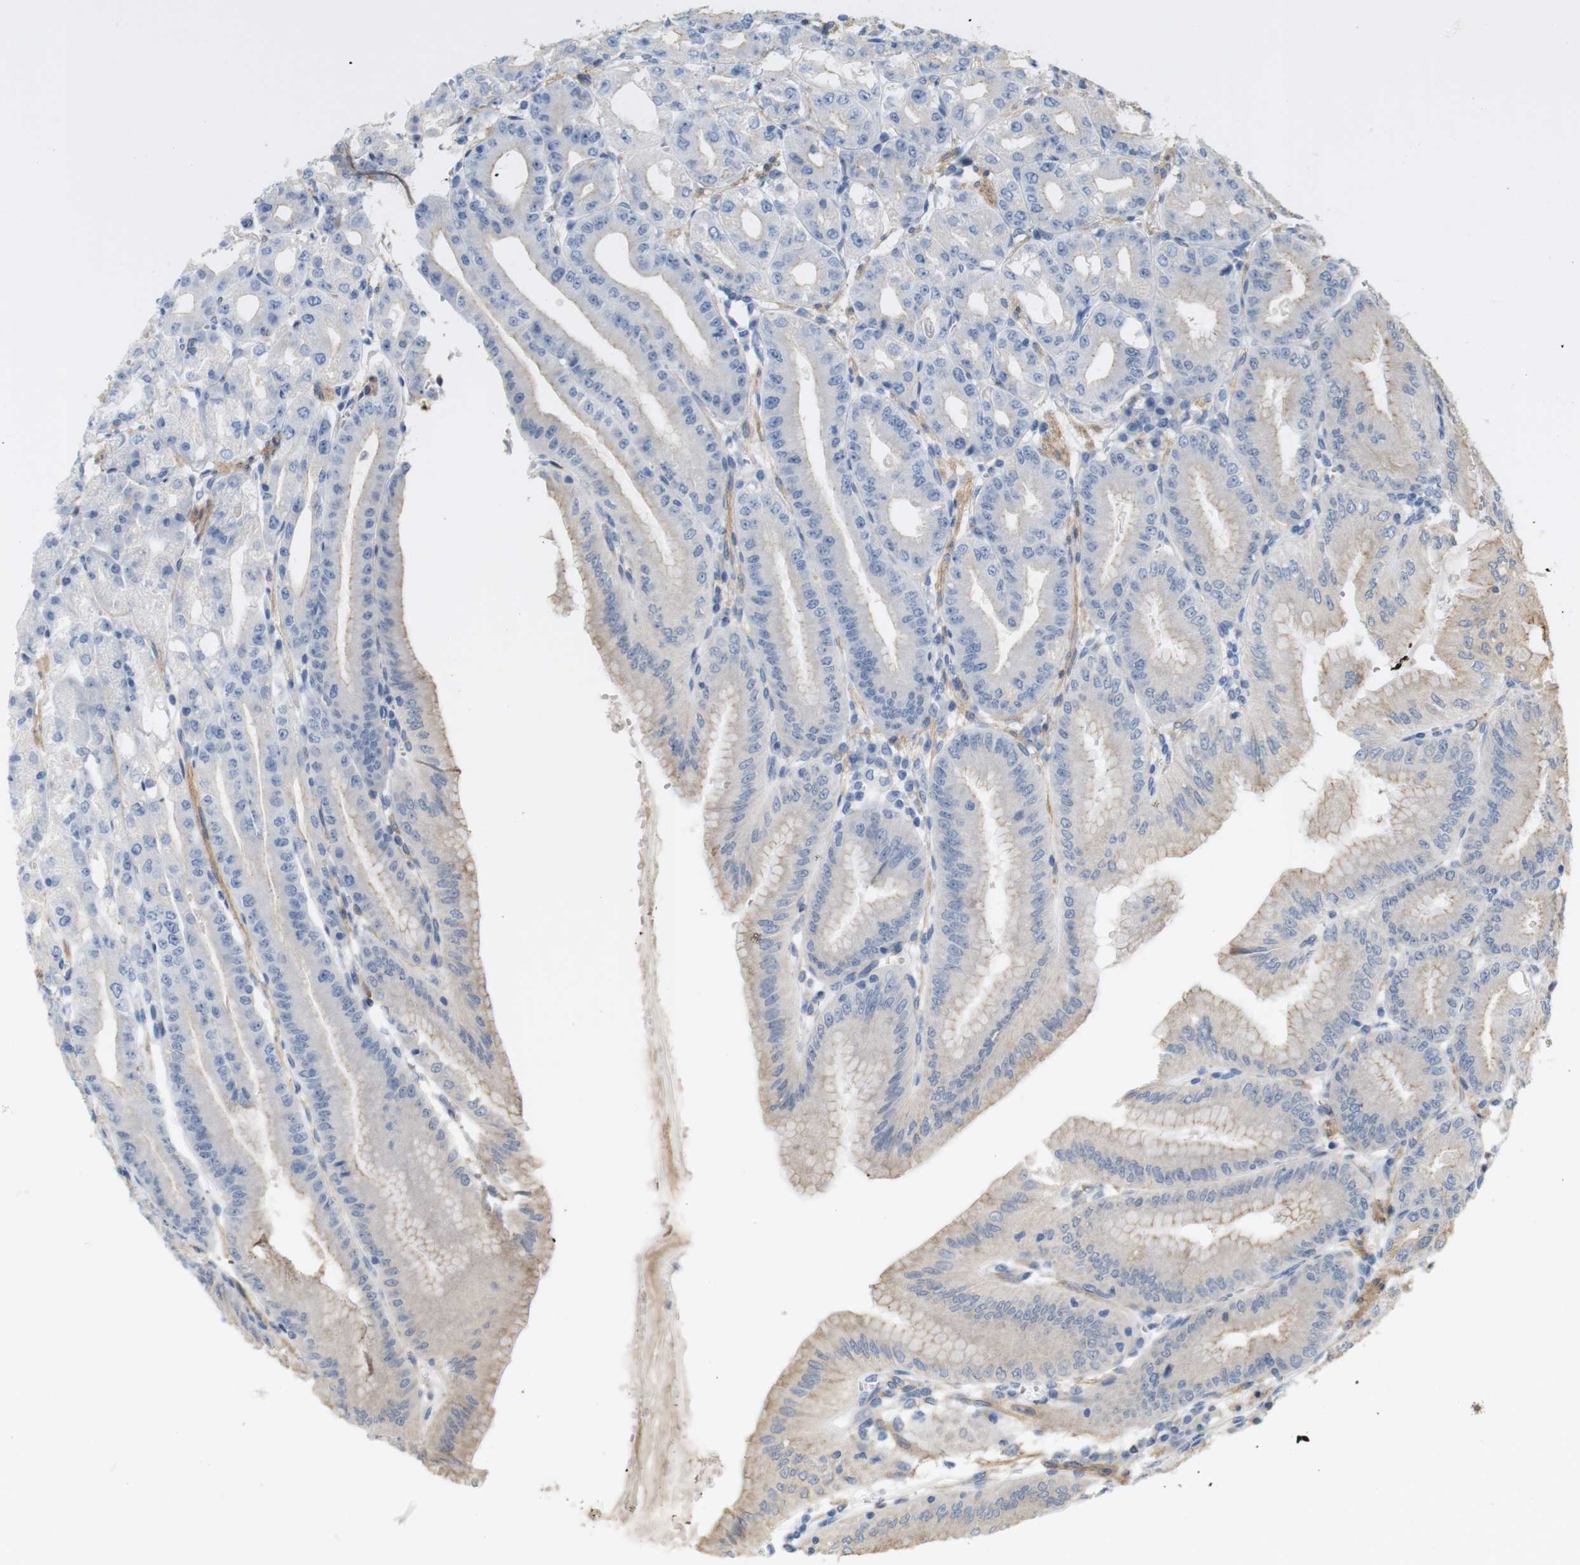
{"staining": {"intensity": "moderate", "quantity": "25%-75%", "location": "cytoplasmic/membranous"}, "tissue": "stomach", "cell_type": "Glandular cells", "image_type": "normal", "snomed": [{"axis": "morphology", "description": "Normal tissue, NOS"}, {"axis": "topography", "description": "Stomach, lower"}], "caption": "Immunohistochemistry (IHC) staining of unremarkable stomach, which demonstrates medium levels of moderate cytoplasmic/membranous positivity in about 25%-75% of glandular cells indicating moderate cytoplasmic/membranous protein positivity. The staining was performed using DAB (brown) for protein detection and nuclei were counterstained in hematoxylin (blue).", "gene": "ITPR1", "patient": {"sex": "male", "age": 71}}